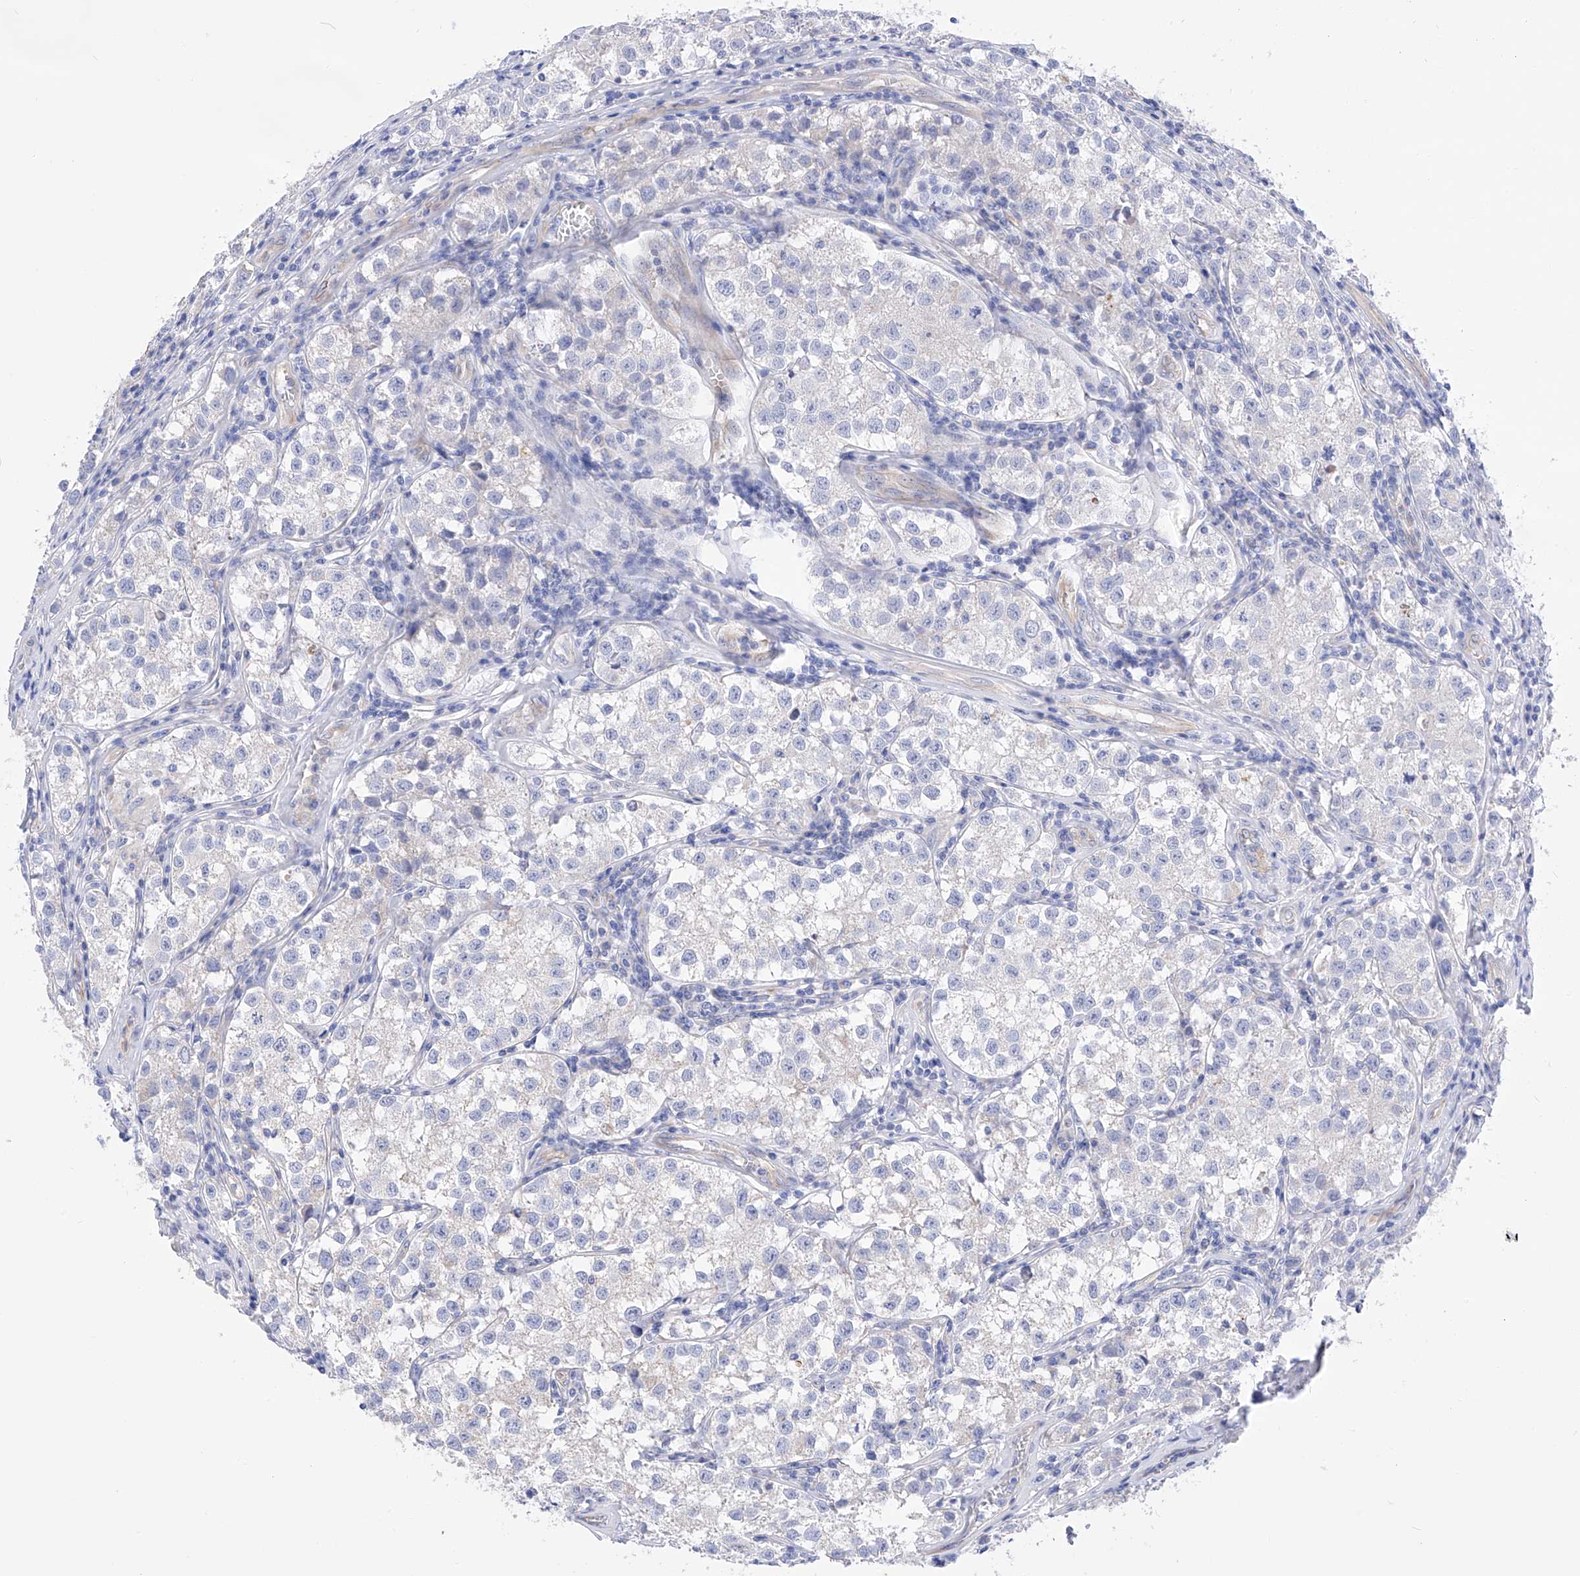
{"staining": {"intensity": "weak", "quantity": "25%-75%", "location": "cytoplasmic/membranous"}, "tissue": "testis cancer", "cell_type": "Tumor cells", "image_type": "cancer", "snomed": [{"axis": "morphology", "description": "Seminoma, NOS"}, {"axis": "morphology", "description": "Carcinoma, Embryonal, NOS"}, {"axis": "topography", "description": "Testis"}], "caption": "Human embryonal carcinoma (testis) stained for a protein (brown) demonstrates weak cytoplasmic/membranous positive positivity in about 25%-75% of tumor cells.", "gene": "FLG", "patient": {"sex": "male", "age": 43}}